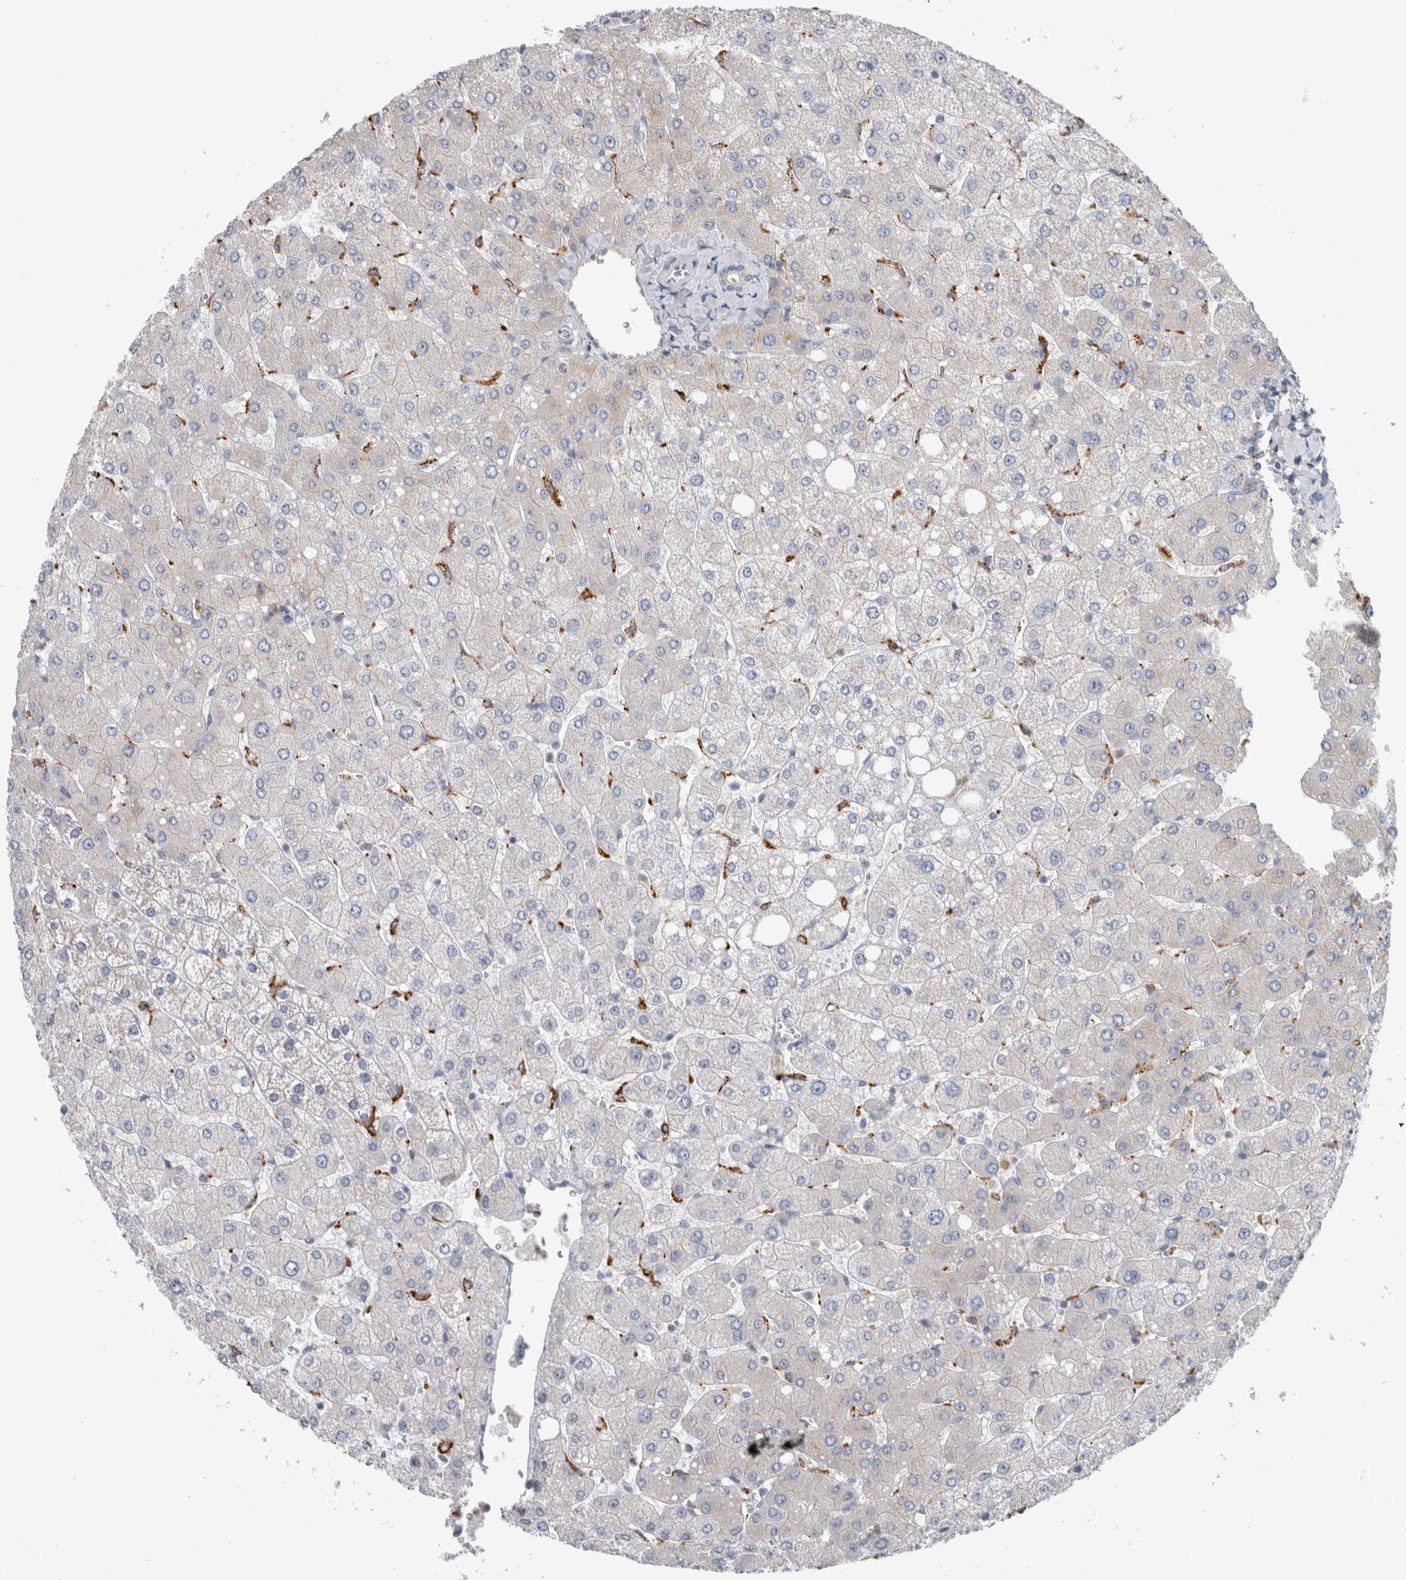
{"staining": {"intensity": "weak", "quantity": "<25%", "location": "cytoplasmic/membranous"}, "tissue": "liver", "cell_type": "Cholangiocytes", "image_type": "normal", "snomed": [{"axis": "morphology", "description": "Normal tissue, NOS"}, {"axis": "topography", "description": "Liver"}], "caption": "DAB immunohistochemical staining of unremarkable liver exhibits no significant expression in cholangiocytes. (Immunohistochemistry, brightfield microscopy, high magnification).", "gene": "TBCE", "patient": {"sex": "male", "age": 55}}